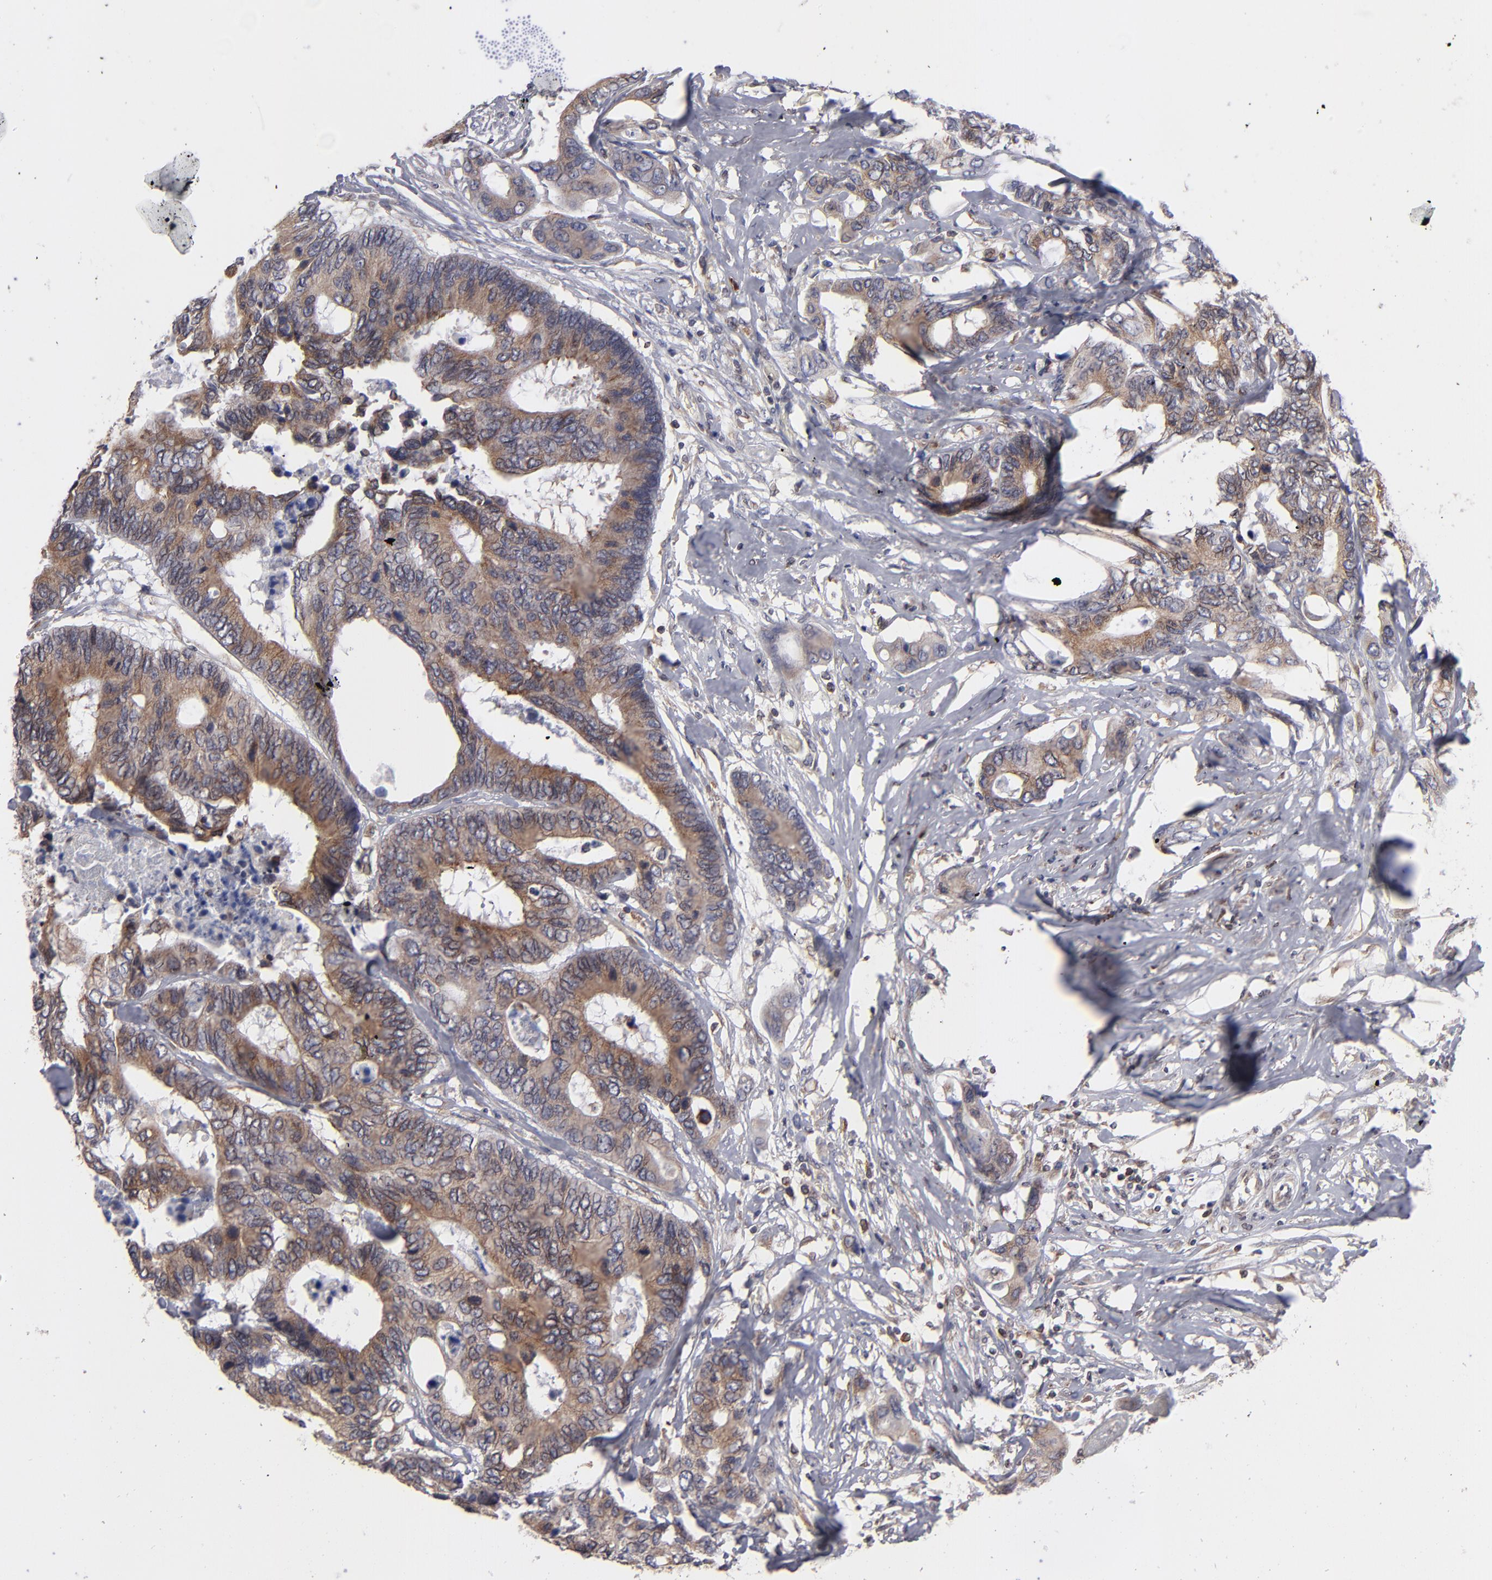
{"staining": {"intensity": "moderate", "quantity": ">75%", "location": "cytoplasmic/membranous"}, "tissue": "colorectal cancer", "cell_type": "Tumor cells", "image_type": "cancer", "snomed": [{"axis": "morphology", "description": "Adenocarcinoma, NOS"}, {"axis": "topography", "description": "Rectum"}], "caption": "The immunohistochemical stain shows moderate cytoplasmic/membranous staining in tumor cells of adenocarcinoma (colorectal) tissue.", "gene": "TMX1", "patient": {"sex": "male", "age": 55}}